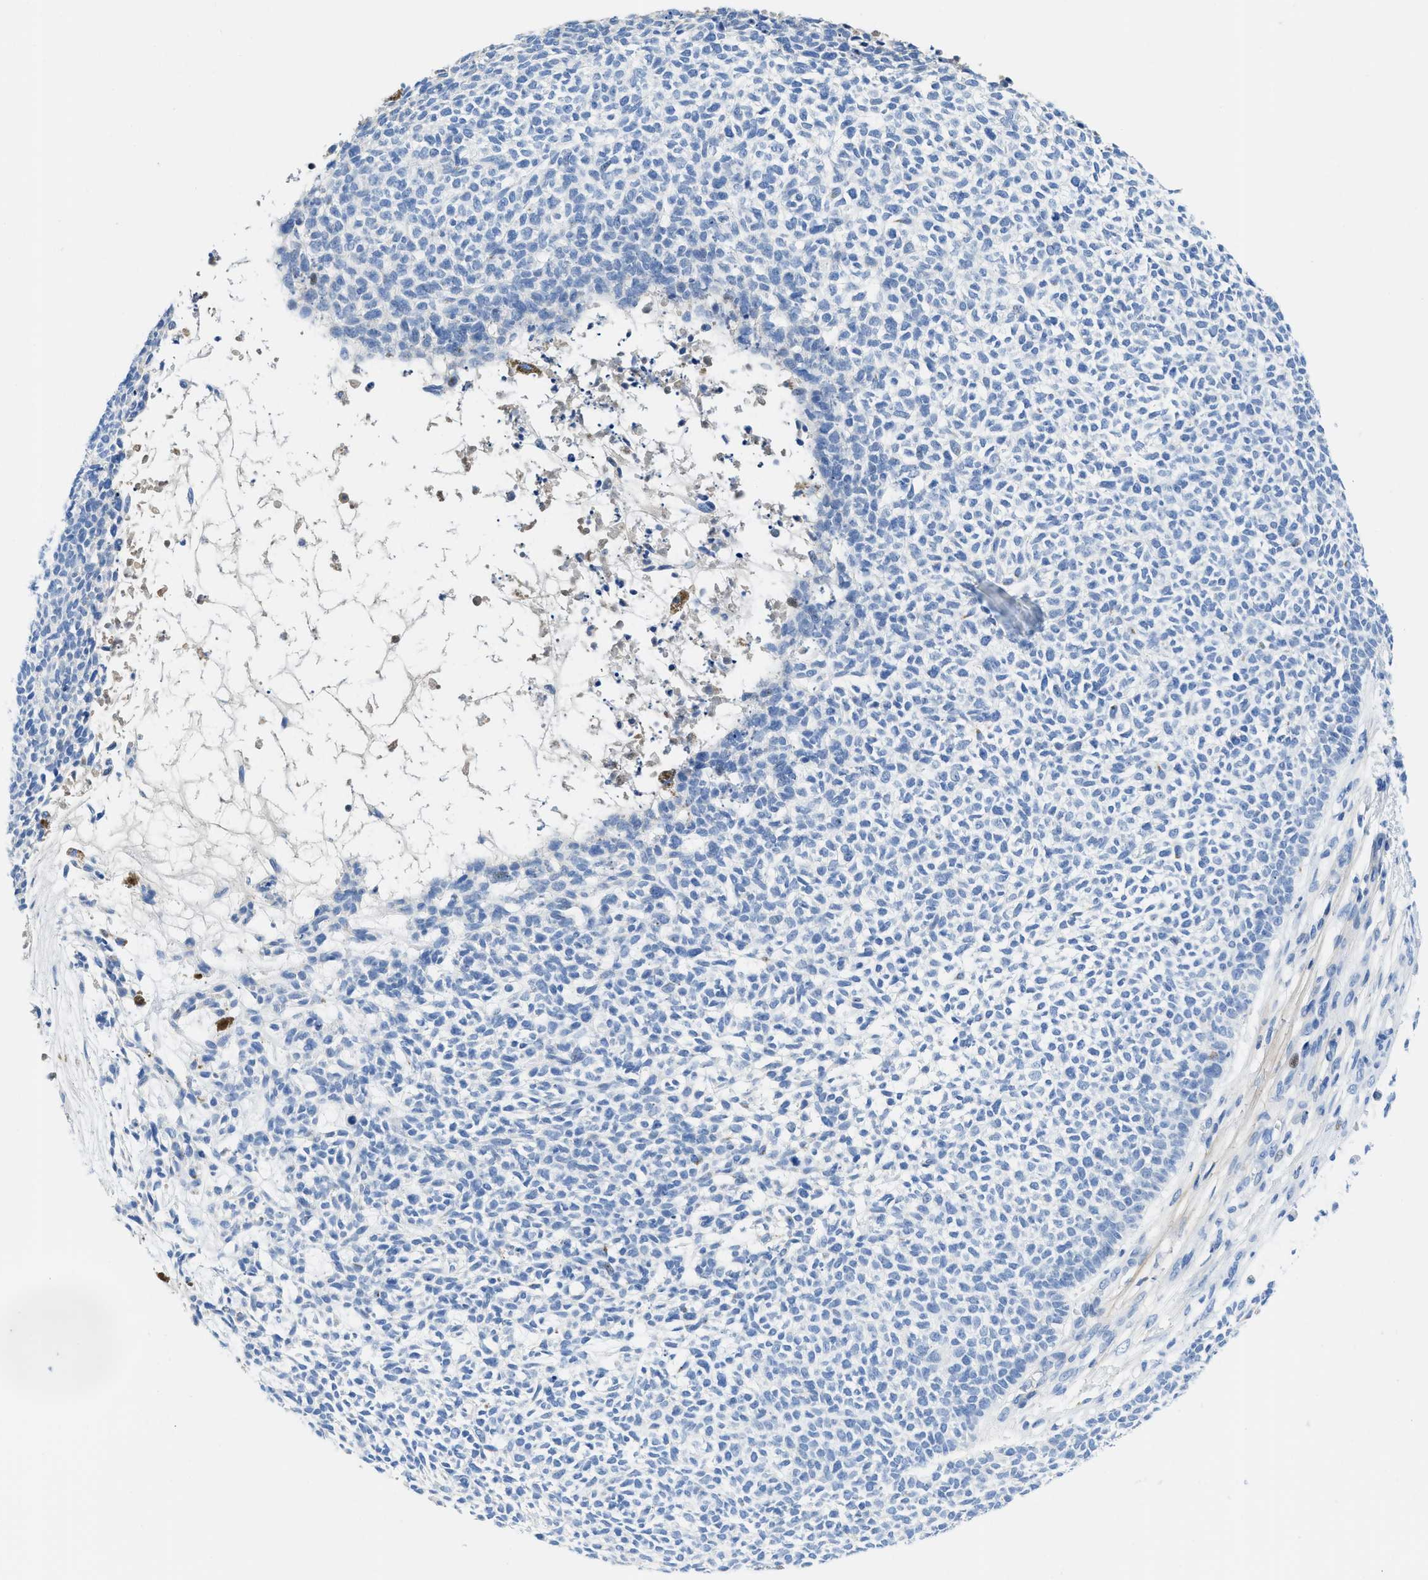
{"staining": {"intensity": "negative", "quantity": "none", "location": "none"}, "tissue": "skin cancer", "cell_type": "Tumor cells", "image_type": "cancer", "snomed": [{"axis": "morphology", "description": "Basal cell carcinoma"}, {"axis": "topography", "description": "Skin"}], "caption": "IHC photomicrograph of neoplastic tissue: basal cell carcinoma (skin) stained with DAB (3,3'-diaminobenzidine) reveals no significant protein expression in tumor cells. (Brightfield microscopy of DAB immunohistochemistry (IHC) at high magnification).", "gene": "COL3A1", "patient": {"sex": "female", "age": 84}}